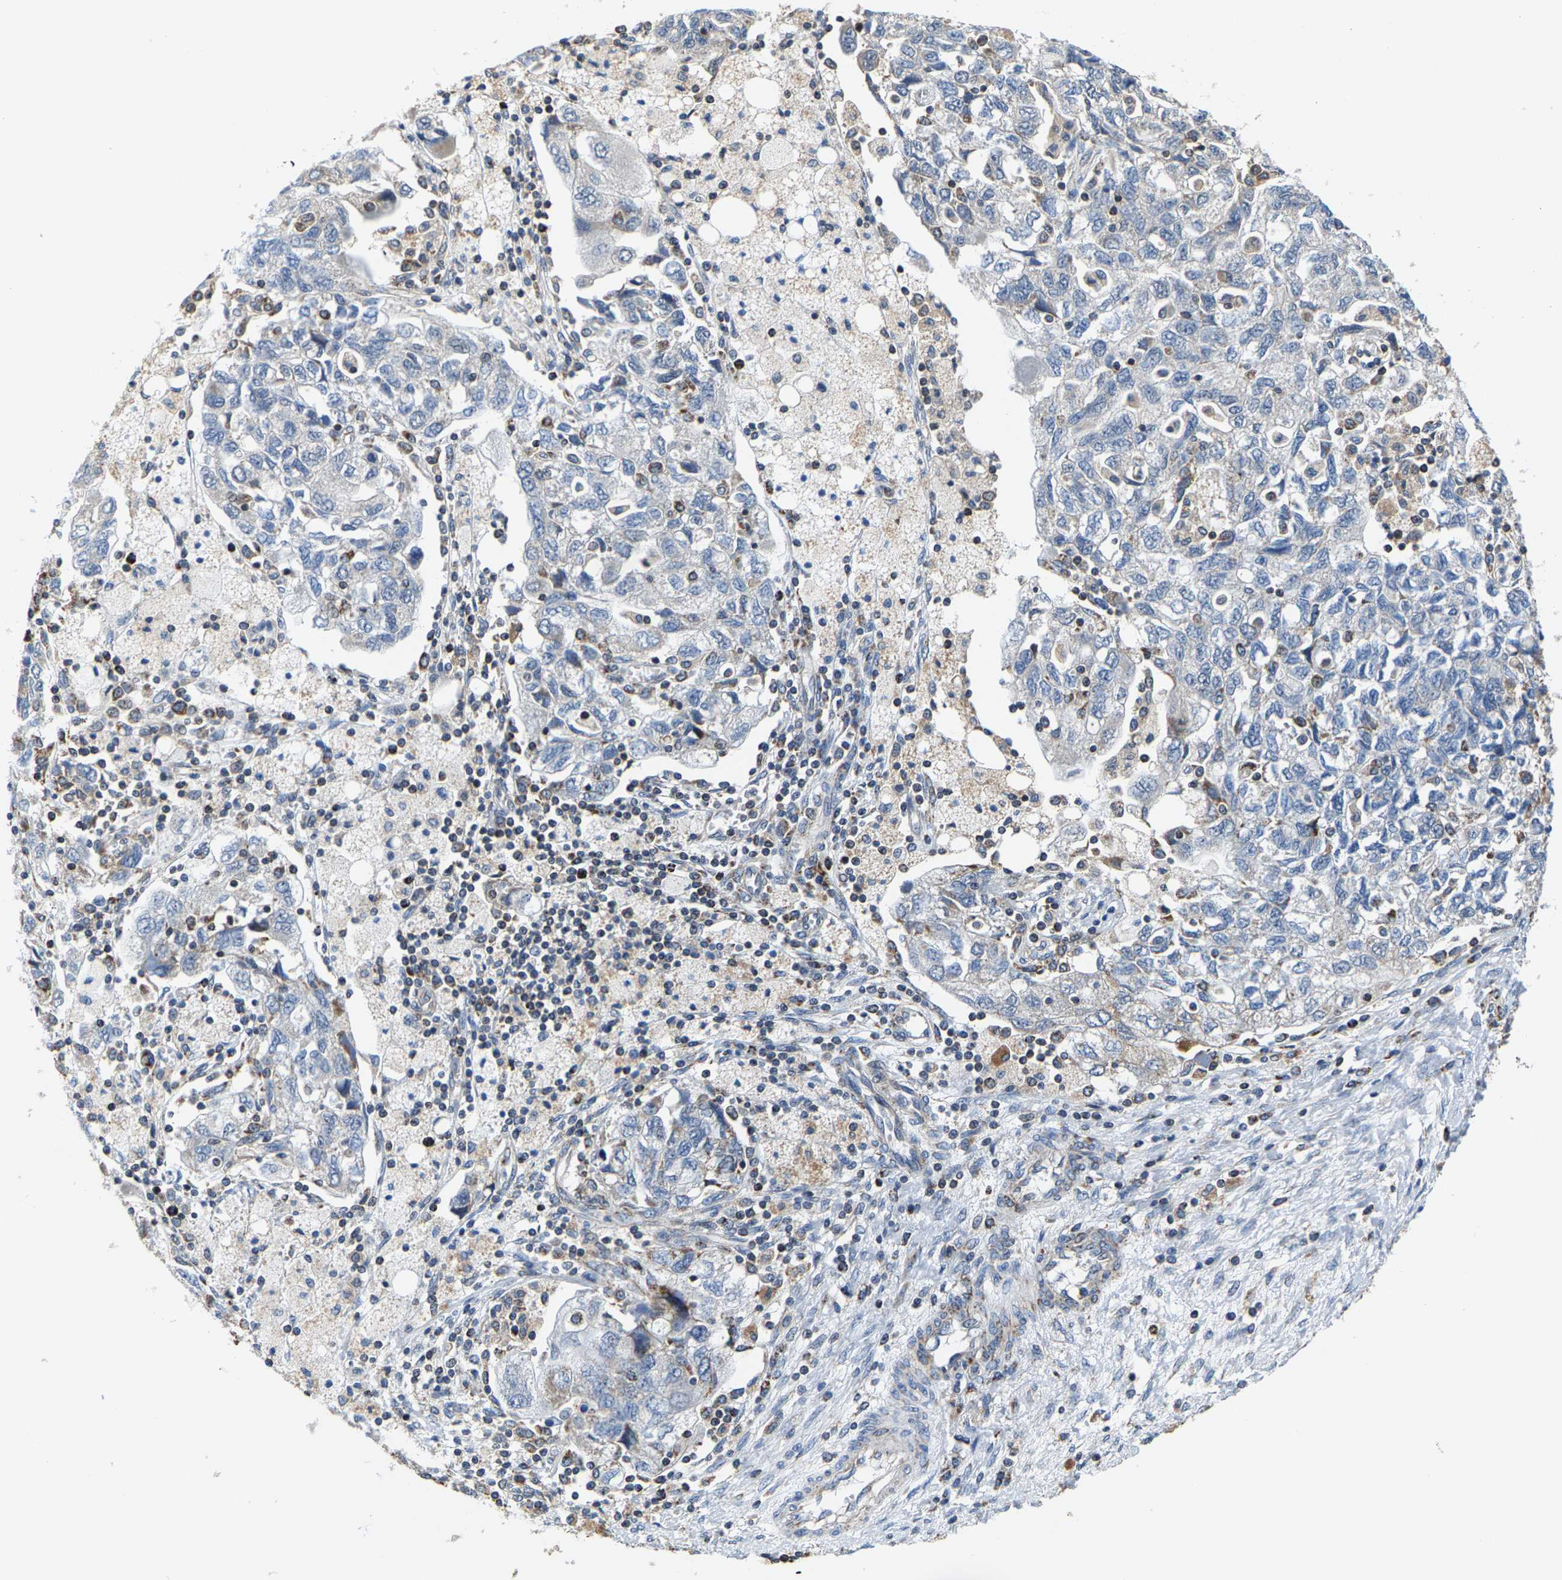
{"staining": {"intensity": "weak", "quantity": "25%-75%", "location": "cytoplasmic/membranous"}, "tissue": "ovarian cancer", "cell_type": "Tumor cells", "image_type": "cancer", "snomed": [{"axis": "morphology", "description": "Carcinoma, NOS"}, {"axis": "morphology", "description": "Cystadenocarcinoma, serous, NOS"}, {"axis": "topography", "description": "Ovary"}], "caption": "IHC micrograph of ovarian carcinoma stained for a protein (brown), which demonstrates low levels of weak cytoplasmic/membranous expression in approximately 25%-75% of tumor cells.", "gene": "SHMT2", "patient": {"sex": "female", "age": 69}}